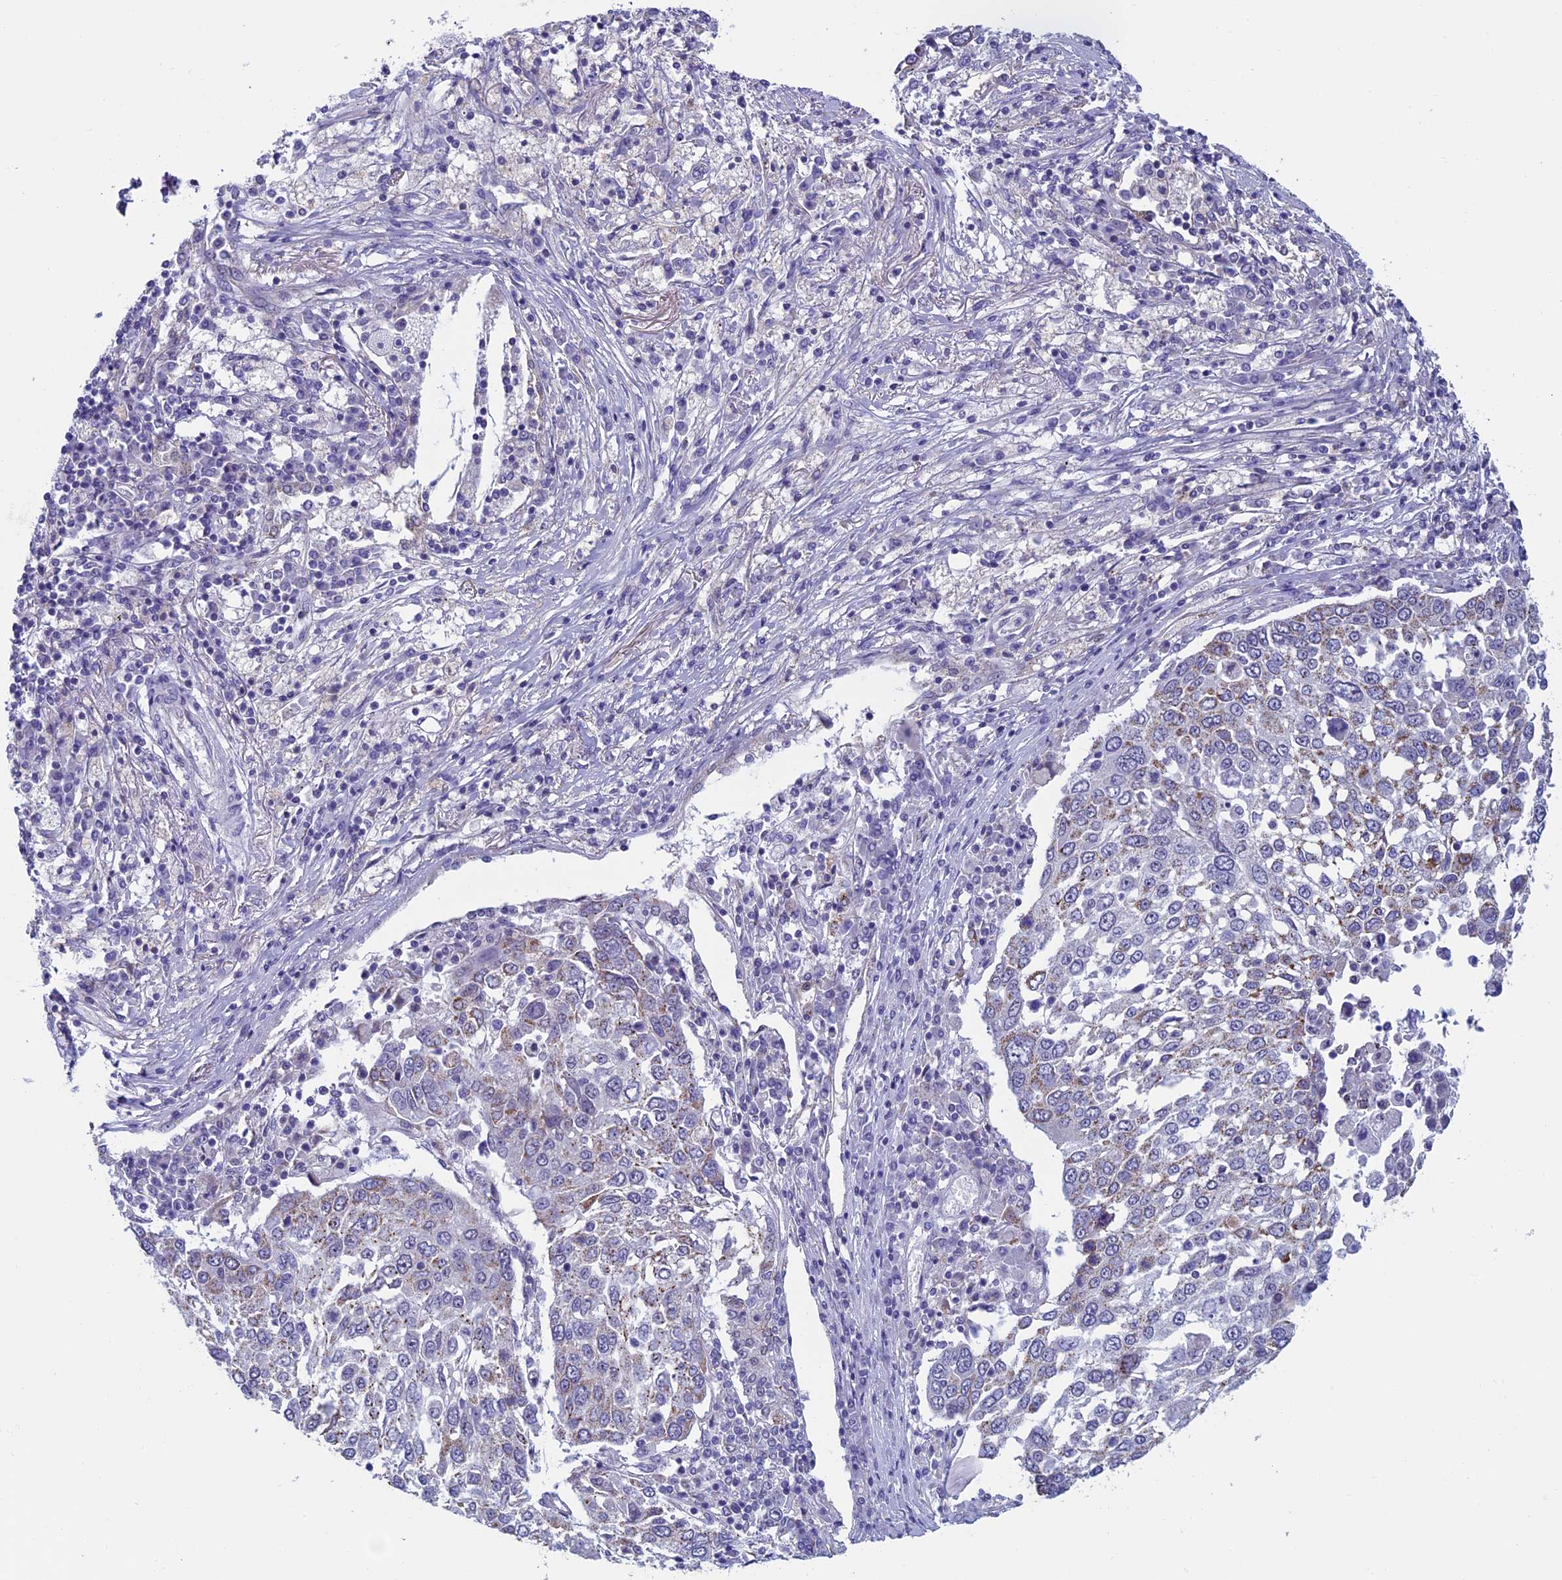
{"staining": {"intensity": "weak", "quantity": "<25%", "location": "cytoplasmic/membranous"}, "tissue": "lung cancer", "cell_type": "Tumor cells", "image_type": "cancer", "snomed": [{"axis": "morphology", "description": "Squamous cell carcinoma, NOS"}, {"axis": "topography", "description": "Lung"}], "caption": "There is no significant expression in tumor cells of lung cancer. (Brightfield microscopy of DAB IHC at high magnification).", "gene": "MFSD12", "patient": {"sex": "male", "age": 65}}